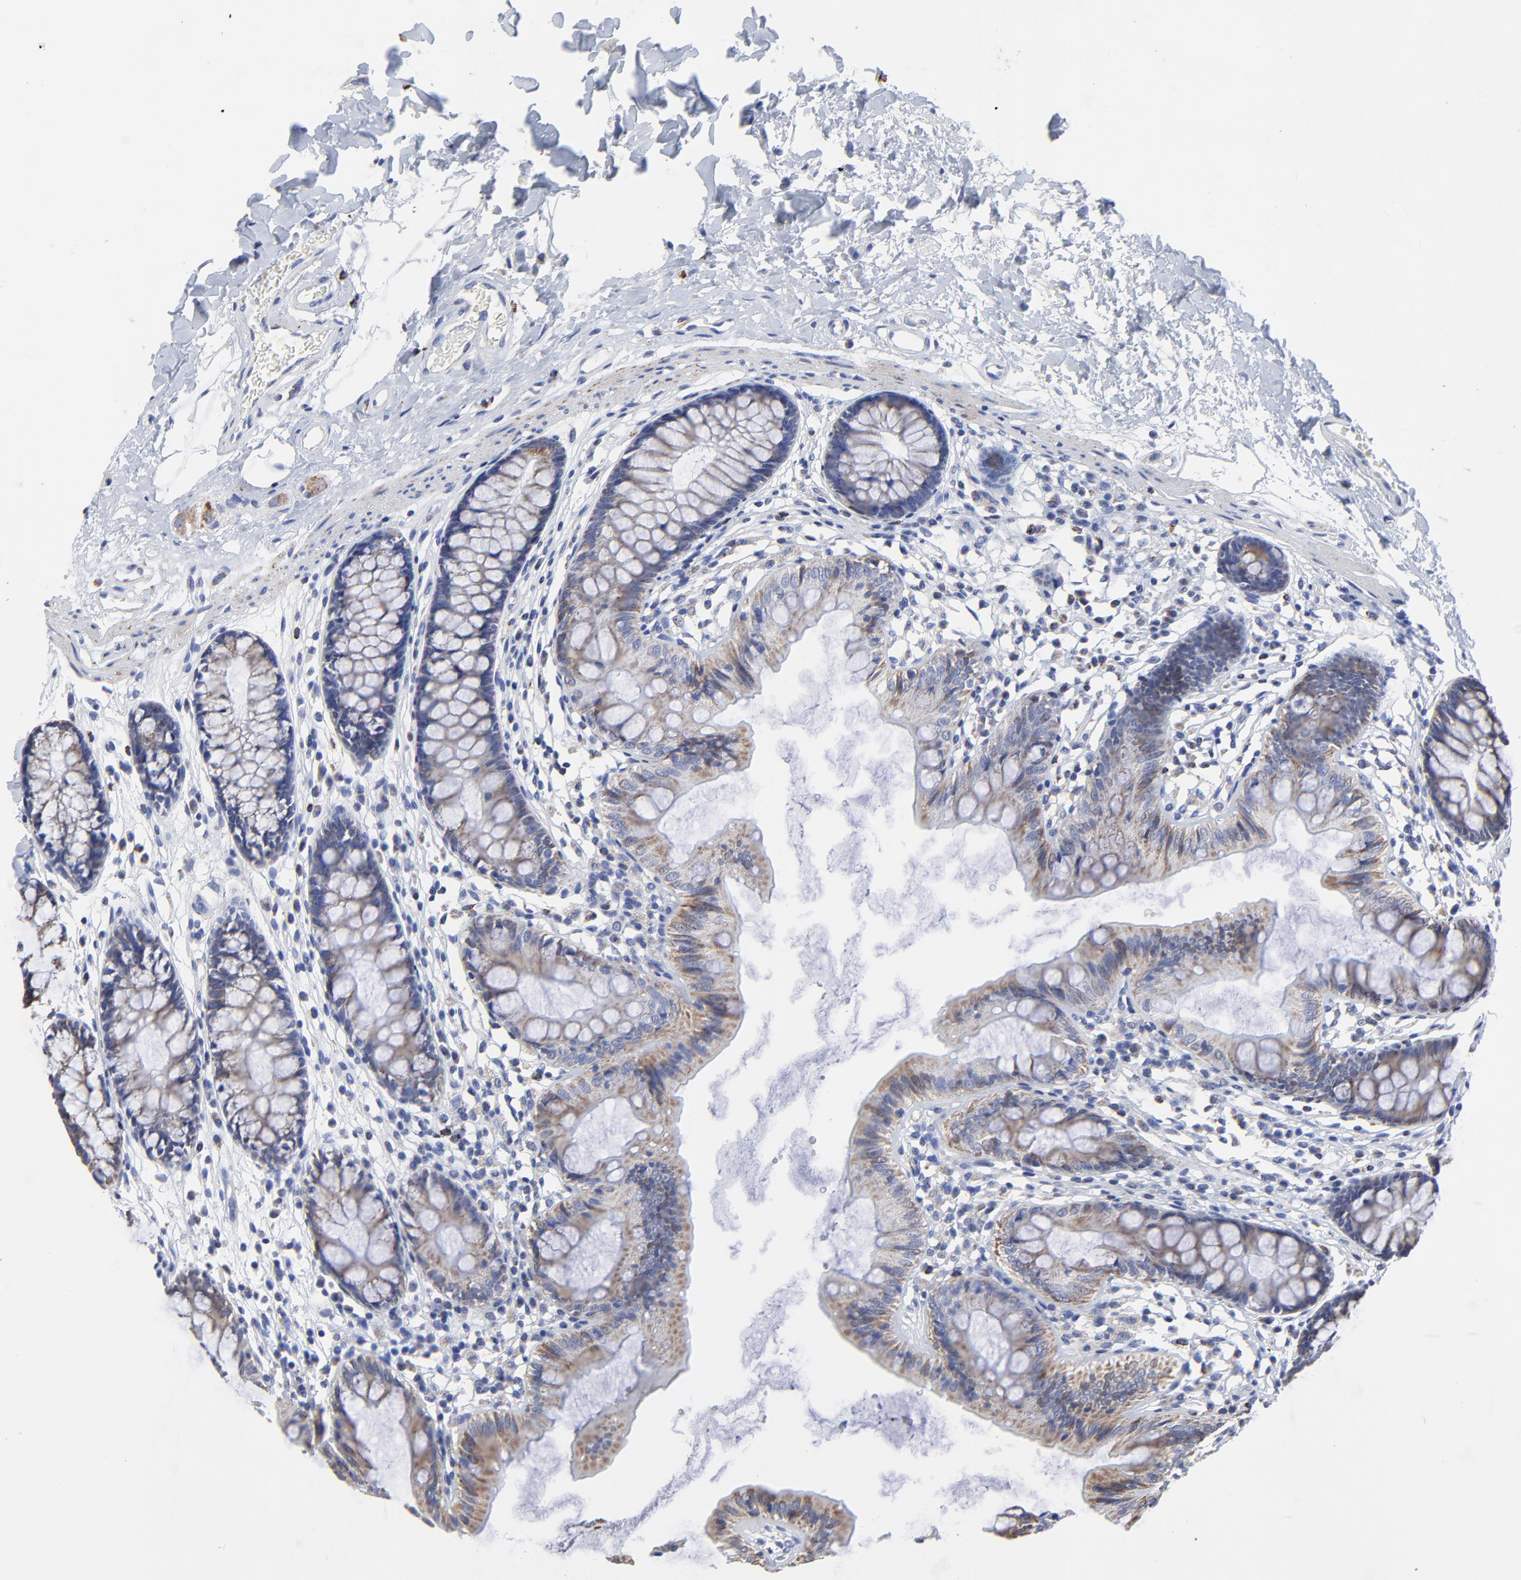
{"staining": {"intensity": "negative", "quantity": "none", "location": "none"}, "tissue": "colon", "cell_type": "Endothelial cells", "image_type": "normal", "snomed": [{"axis": "morphology", "description": "Normal tissue, NOS"}, {"axis": "topography", "description": "Colon"}], "caption": "DAB immunohistochemical staining of unremarkable human colon displays no significant positivity in endothelial cells.", "gene": "PINK1", "patient": {"sex": "female", "age": 52}}